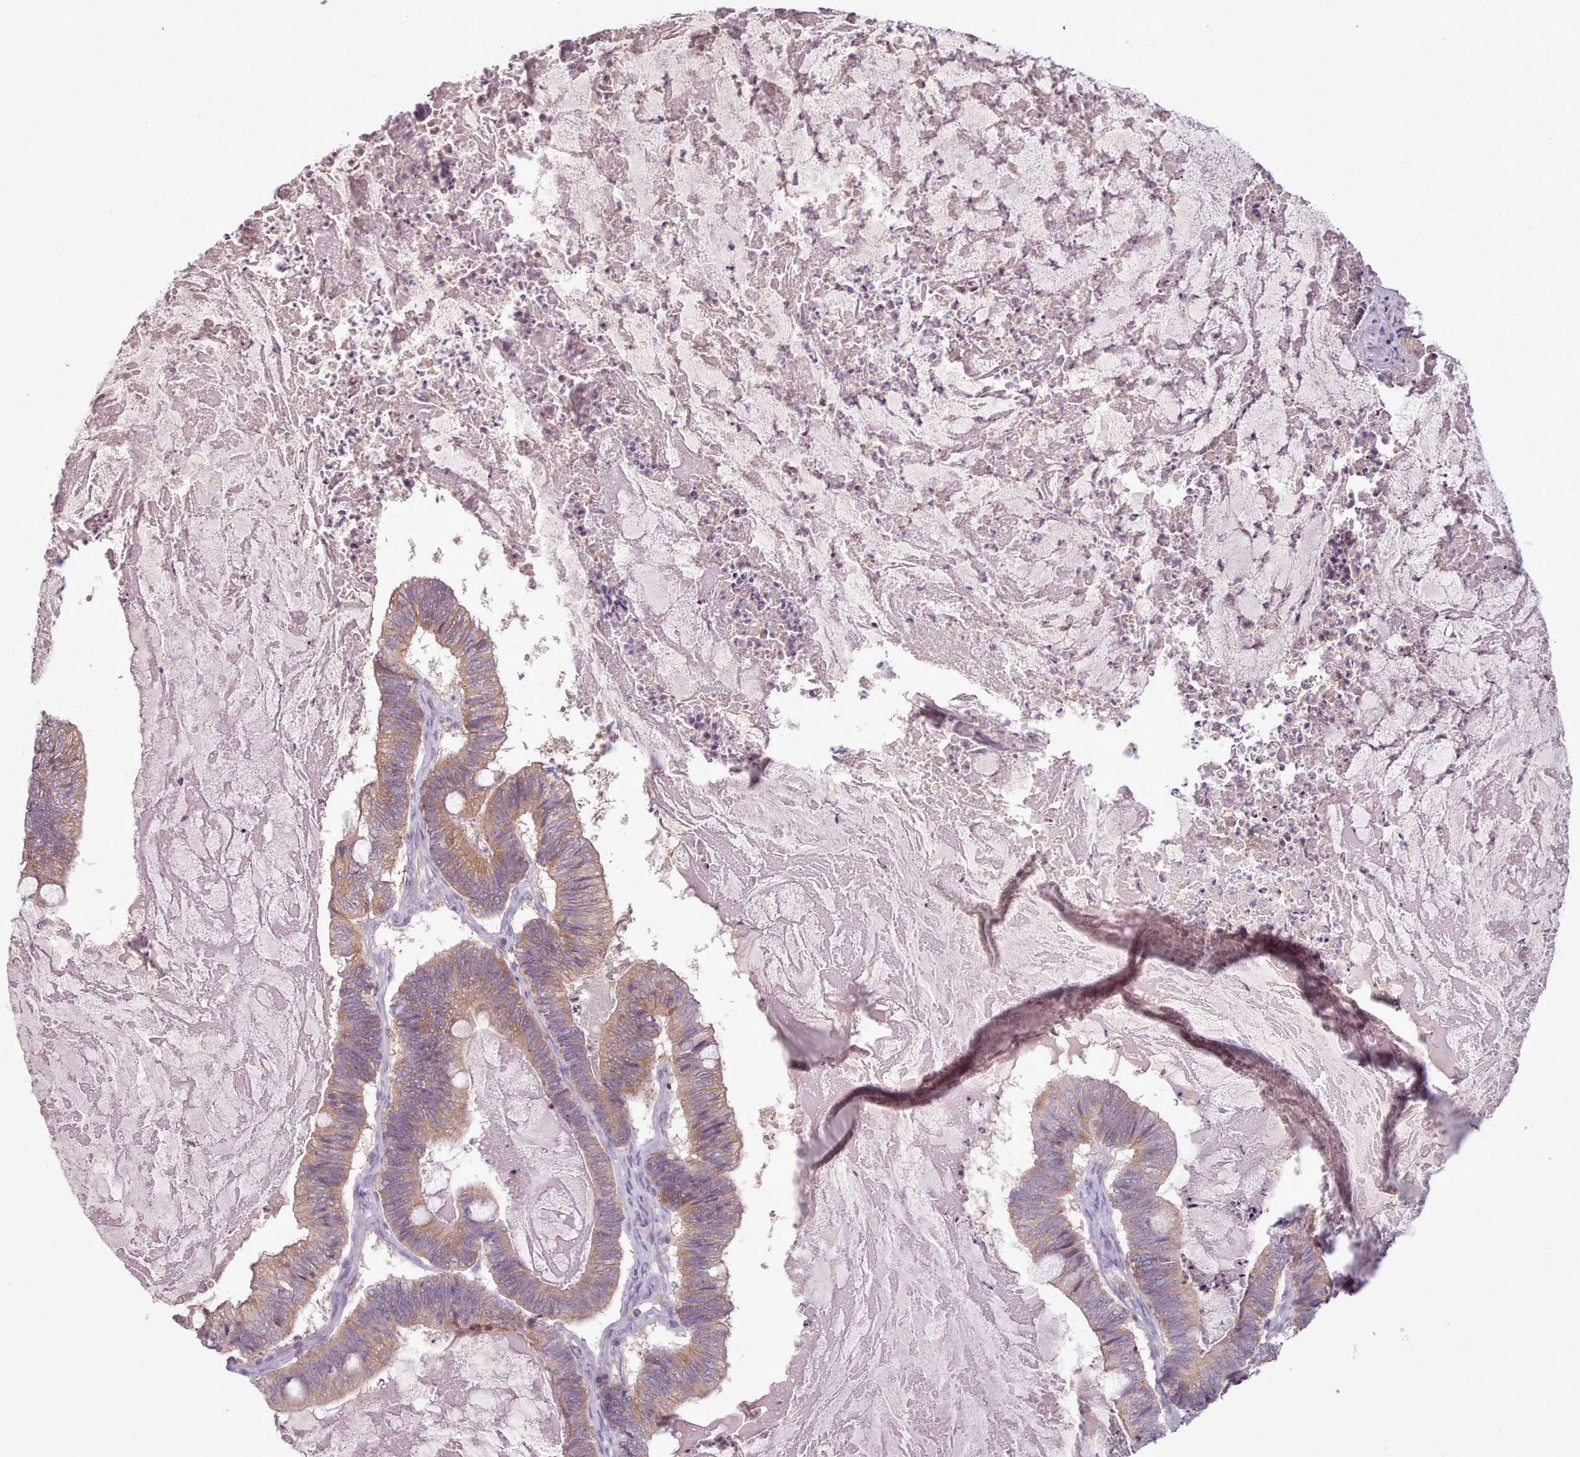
{"staining": {"intensity": "moderate", "quantity": "25%-75%", "location": "cytoplasmic/membranous"}, "tissue": "ovarian cancer", "cell_type": "Tumor cells", "image_type": "cancer", "snomed": [{"axis": "morphology", "description": "Cystadenocarcinoma, mucinous, NOS"}, {"axis": "topography", "description": "Ovary"}], "caption": "A high-resolution photomicrograph shows IHC staining of mucinous cystadenocarcinoma (ovarian), which demonstrates moderate cytoplasmic/membranous positivity in approximately 25%-75% of tumor cells.", "gene": "NT5DC2", "patient": {"sex": "female", "age": 61}}